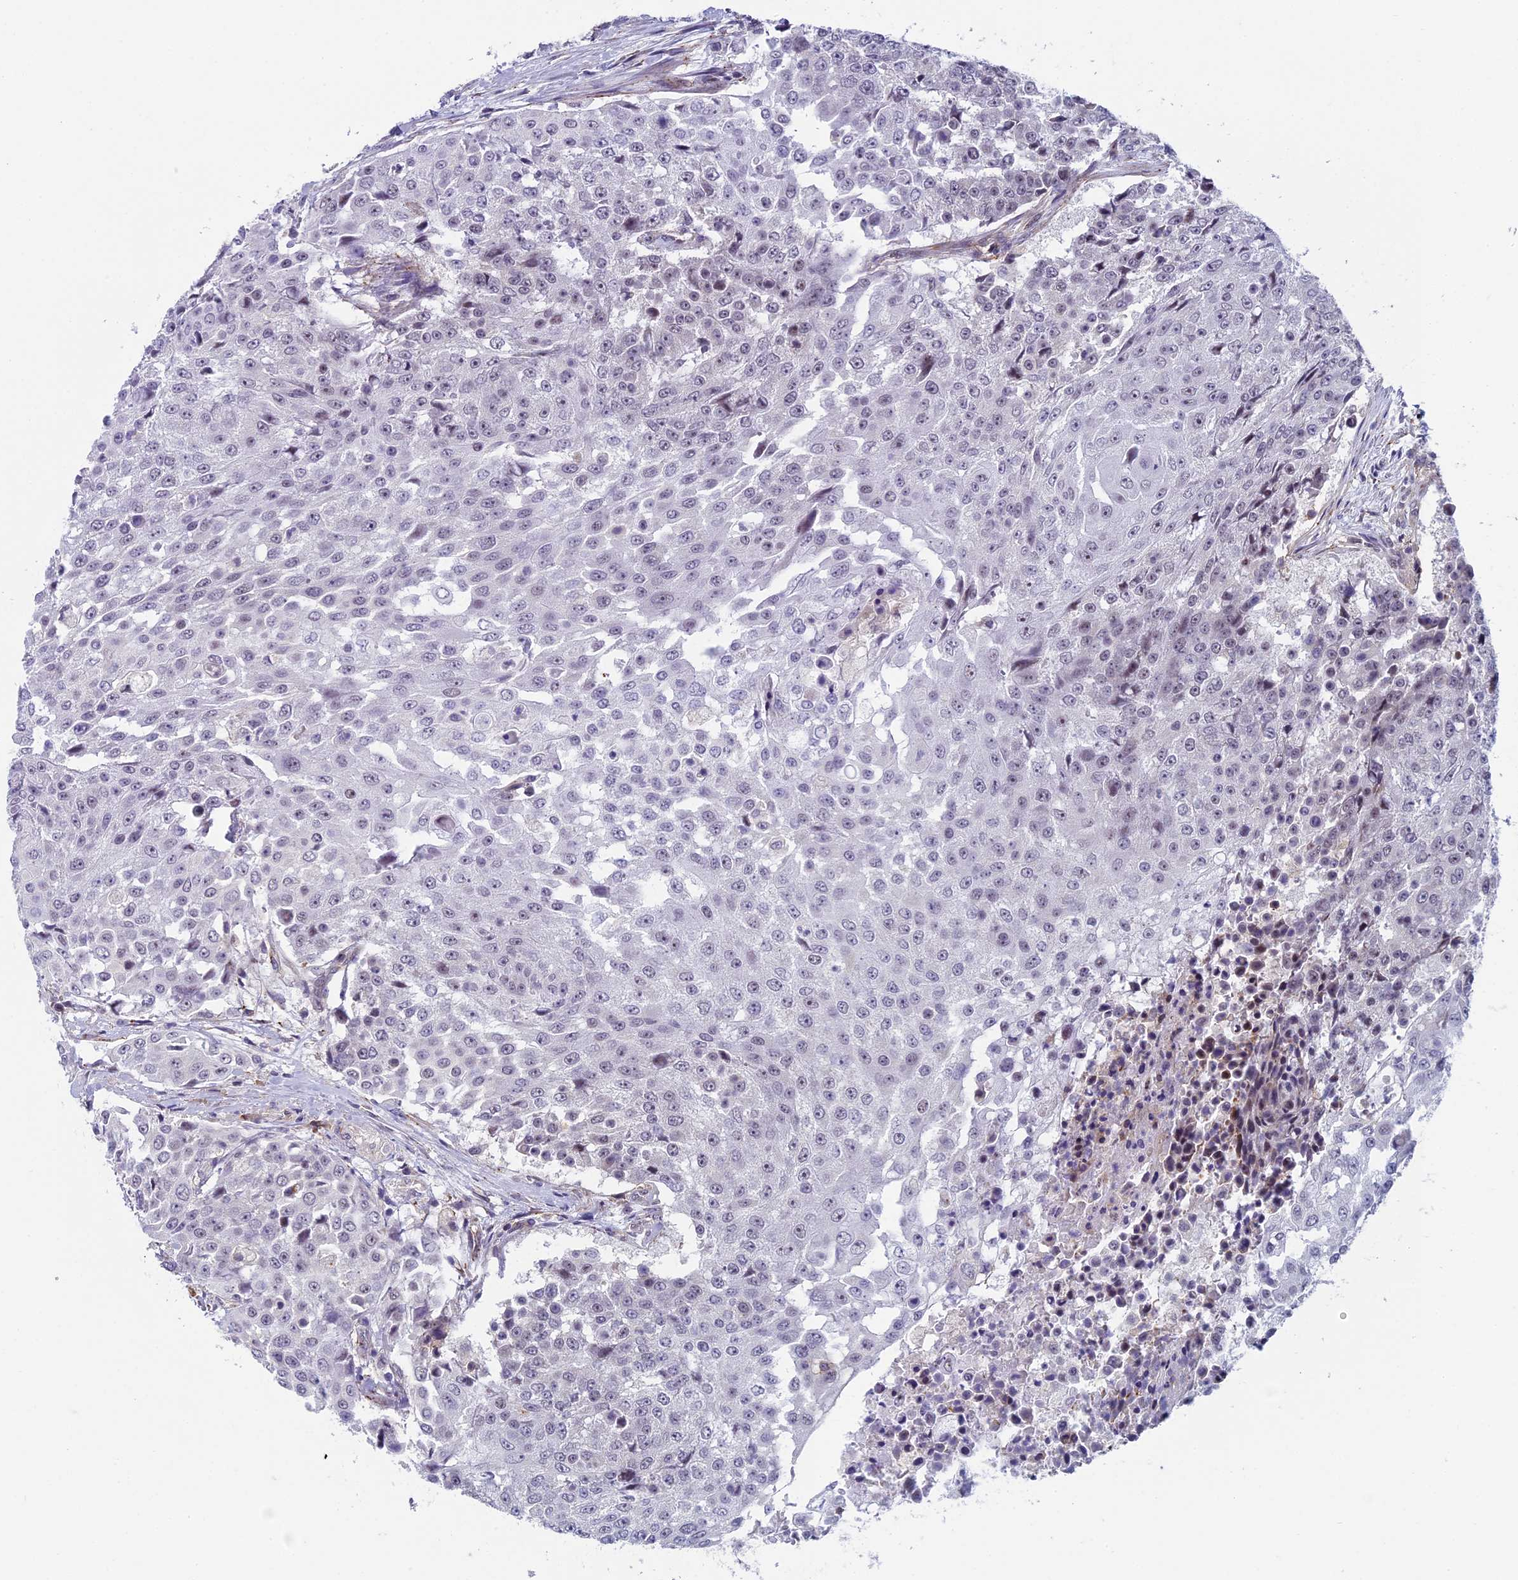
{"staining": {"intensity": "negative", "quantity": "none", "location": "none"}, "tissue": "urothelial cancer", "cell_type": "Tumor cells", "image_type": "cancer", "snomed": [{"axis": "morphology", "description": "Urothelial carcinoma, High grade"}, {"axis": "topography", "description": "Urinary bladder"}], "caption": "Immunohistochemistry histopathology image of neoplastic tissue: urothelial cancer stained with DAB (3,3'-diaminobenzidine) demonstrates no significant protein positivity in tumor cells.", "gene": "CNEP1R1", "patient": {"sex": "female", "age": 63}}